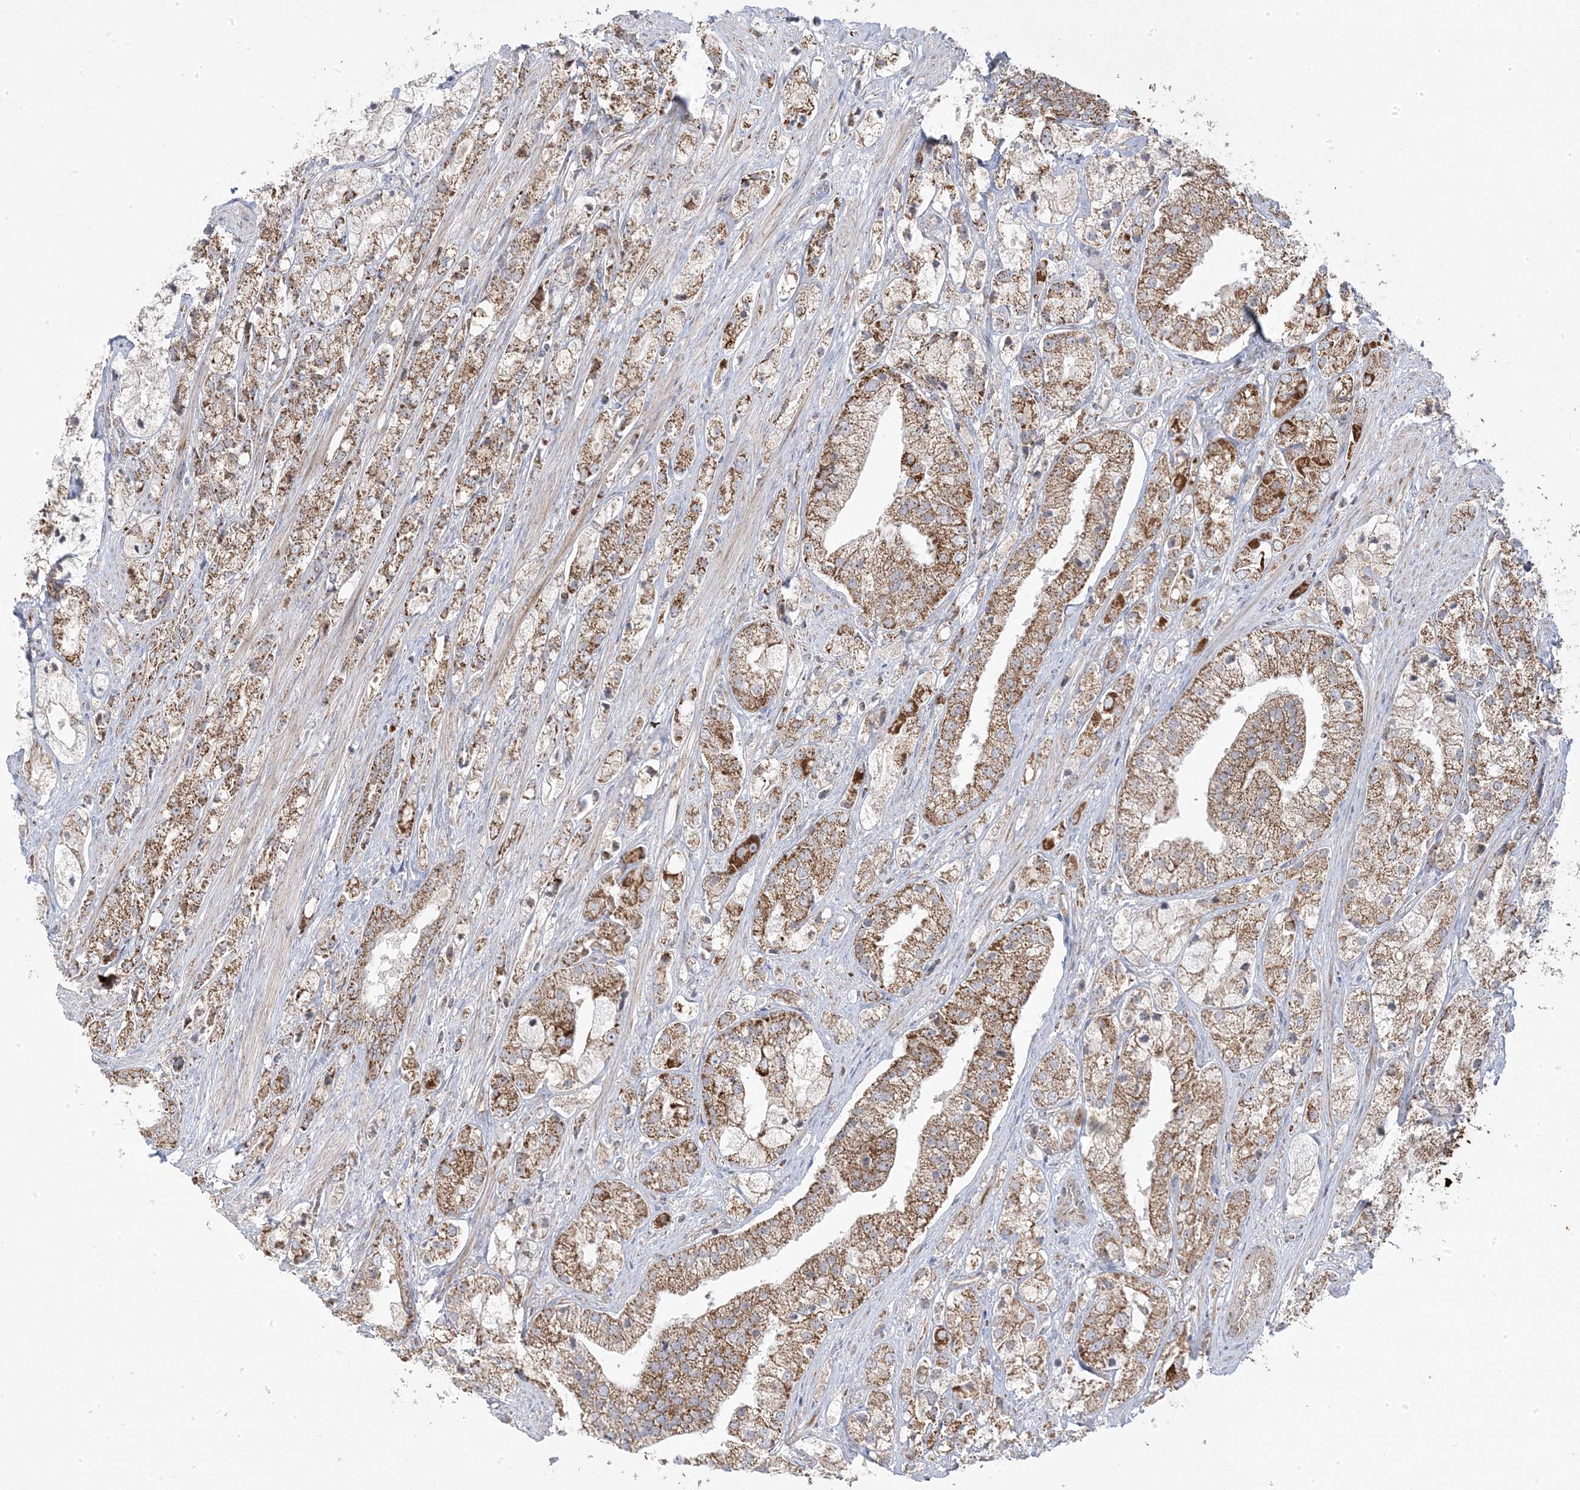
{"staining": {"intensity": "moderate", "quantity": ">75%", "location": "cytoplasmic/membranous"}, "tissue": "prostate cancer", "cell_type": "Tumor cells", "image_type": "cancer", "snomed": [{"axis": "morphology", "description": "Adenocarcinoma, High grade"}, {"axis": "topography", "description": "Prostate"}], "caption": "Immunohistochemical staining of human prostate cancer shows medium levels of moderate cytoplasmic/membranous expression in about >75% of tumor cells. Using DAB (brown) and hematoxylin (blue) stains, captured at high magnification using brightfield microscopy.", "gene": "CLUAP1", "patient": {"sex": "male", "age": 50}}